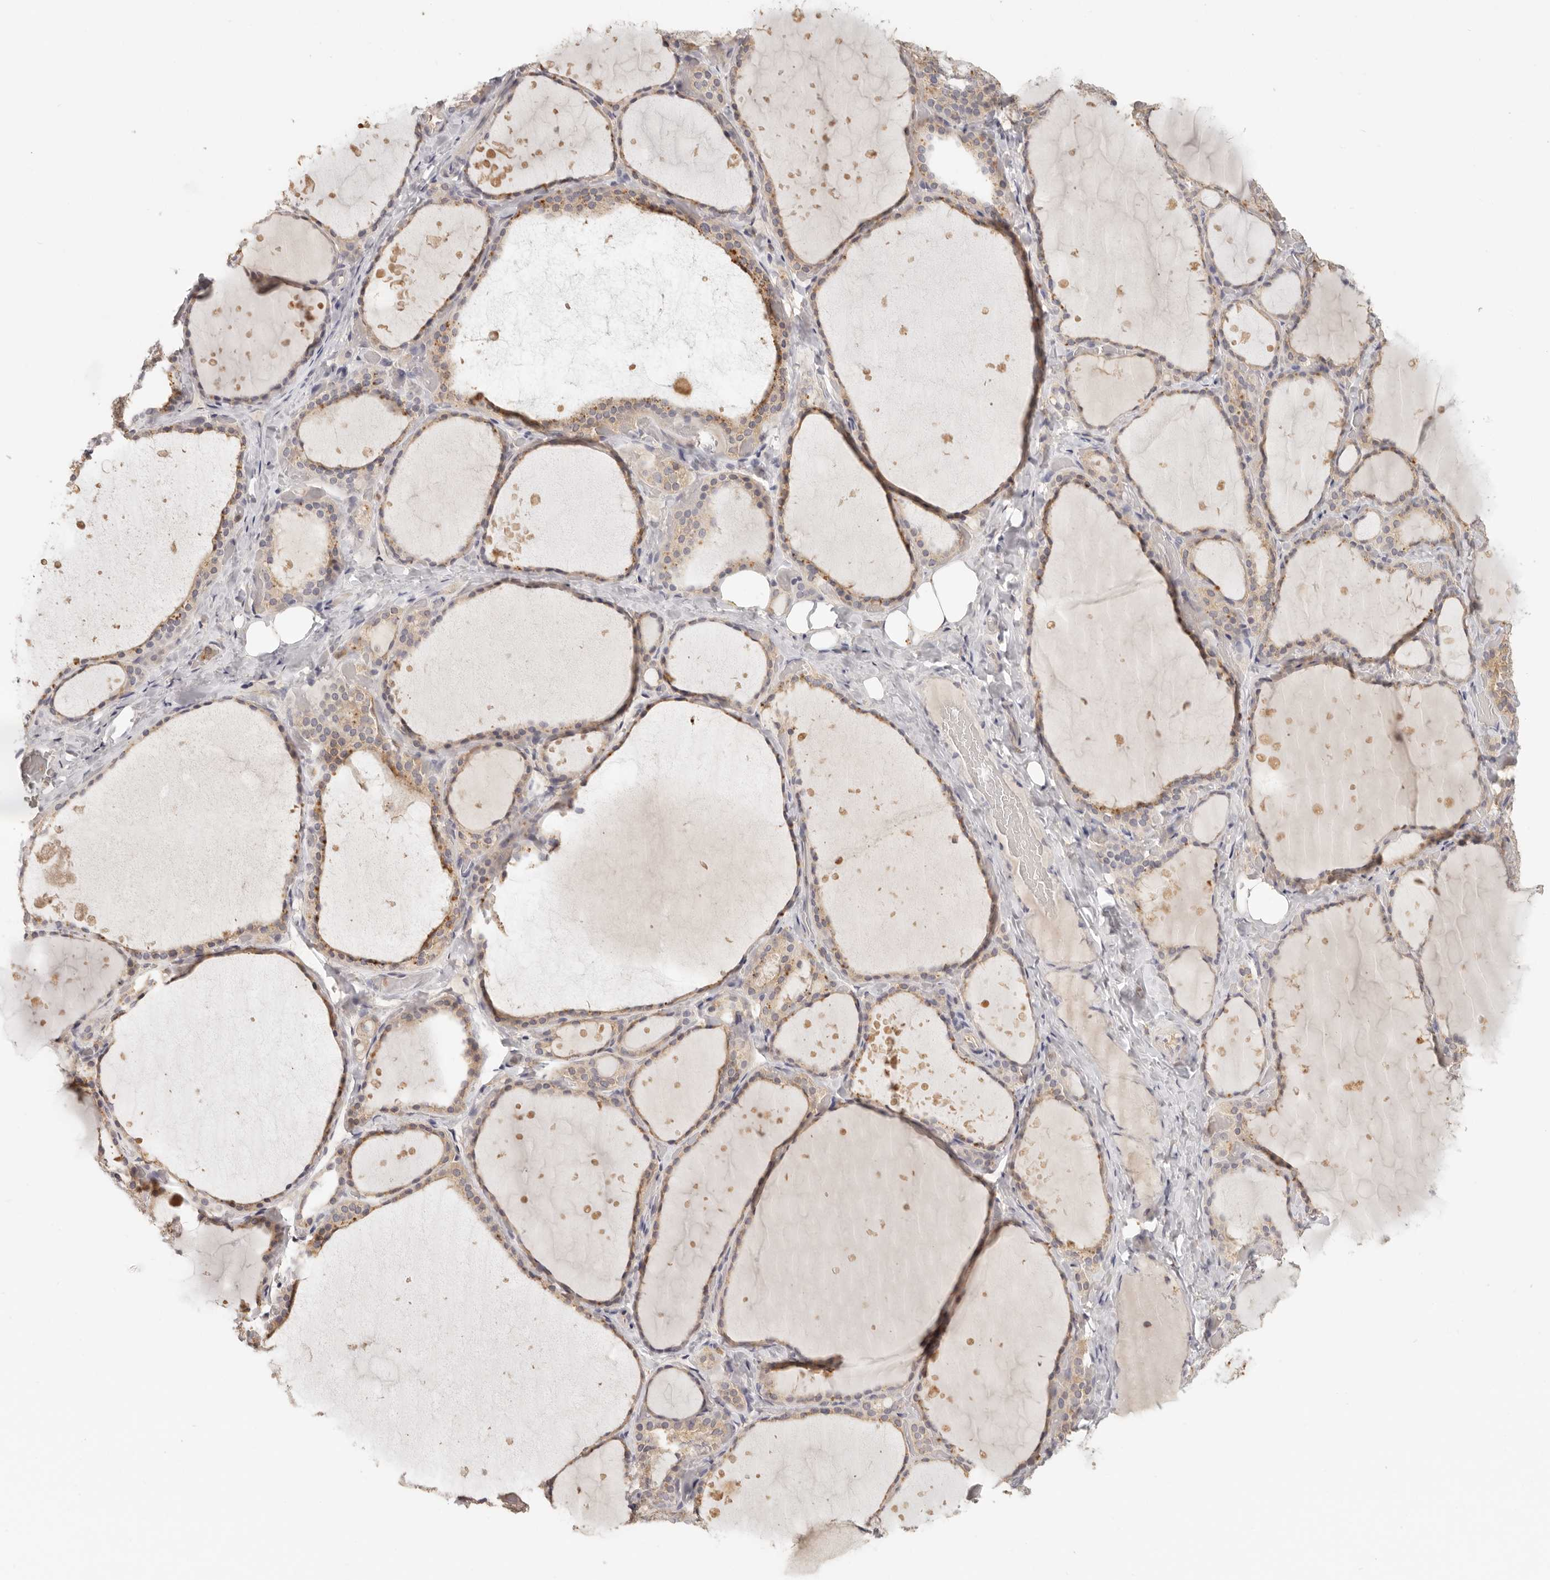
{"staining": {"intensity": "moderate", "quantity": ">75%", "location": "cytoplasmic/membranous"}, "tissue": "thyroid gland", "cell_type": "Glandular cells", "image_type": "normal", "snomed": [{"axis": "morphology", "description": "Normal tissue, NOS"}, {"axis": "topography", "description": "Thyroid gland"}], "caption": "Thyroid gland was stained to show a protein in brown. There is medium levels of moderate cytoplasmic/membranous expression in approximately >75% of glandular cells. The protein is shown in brown color, while the nuclei are stained blue.", "gene": "CSK", "patient": {"sex": "female", "age": 44}}